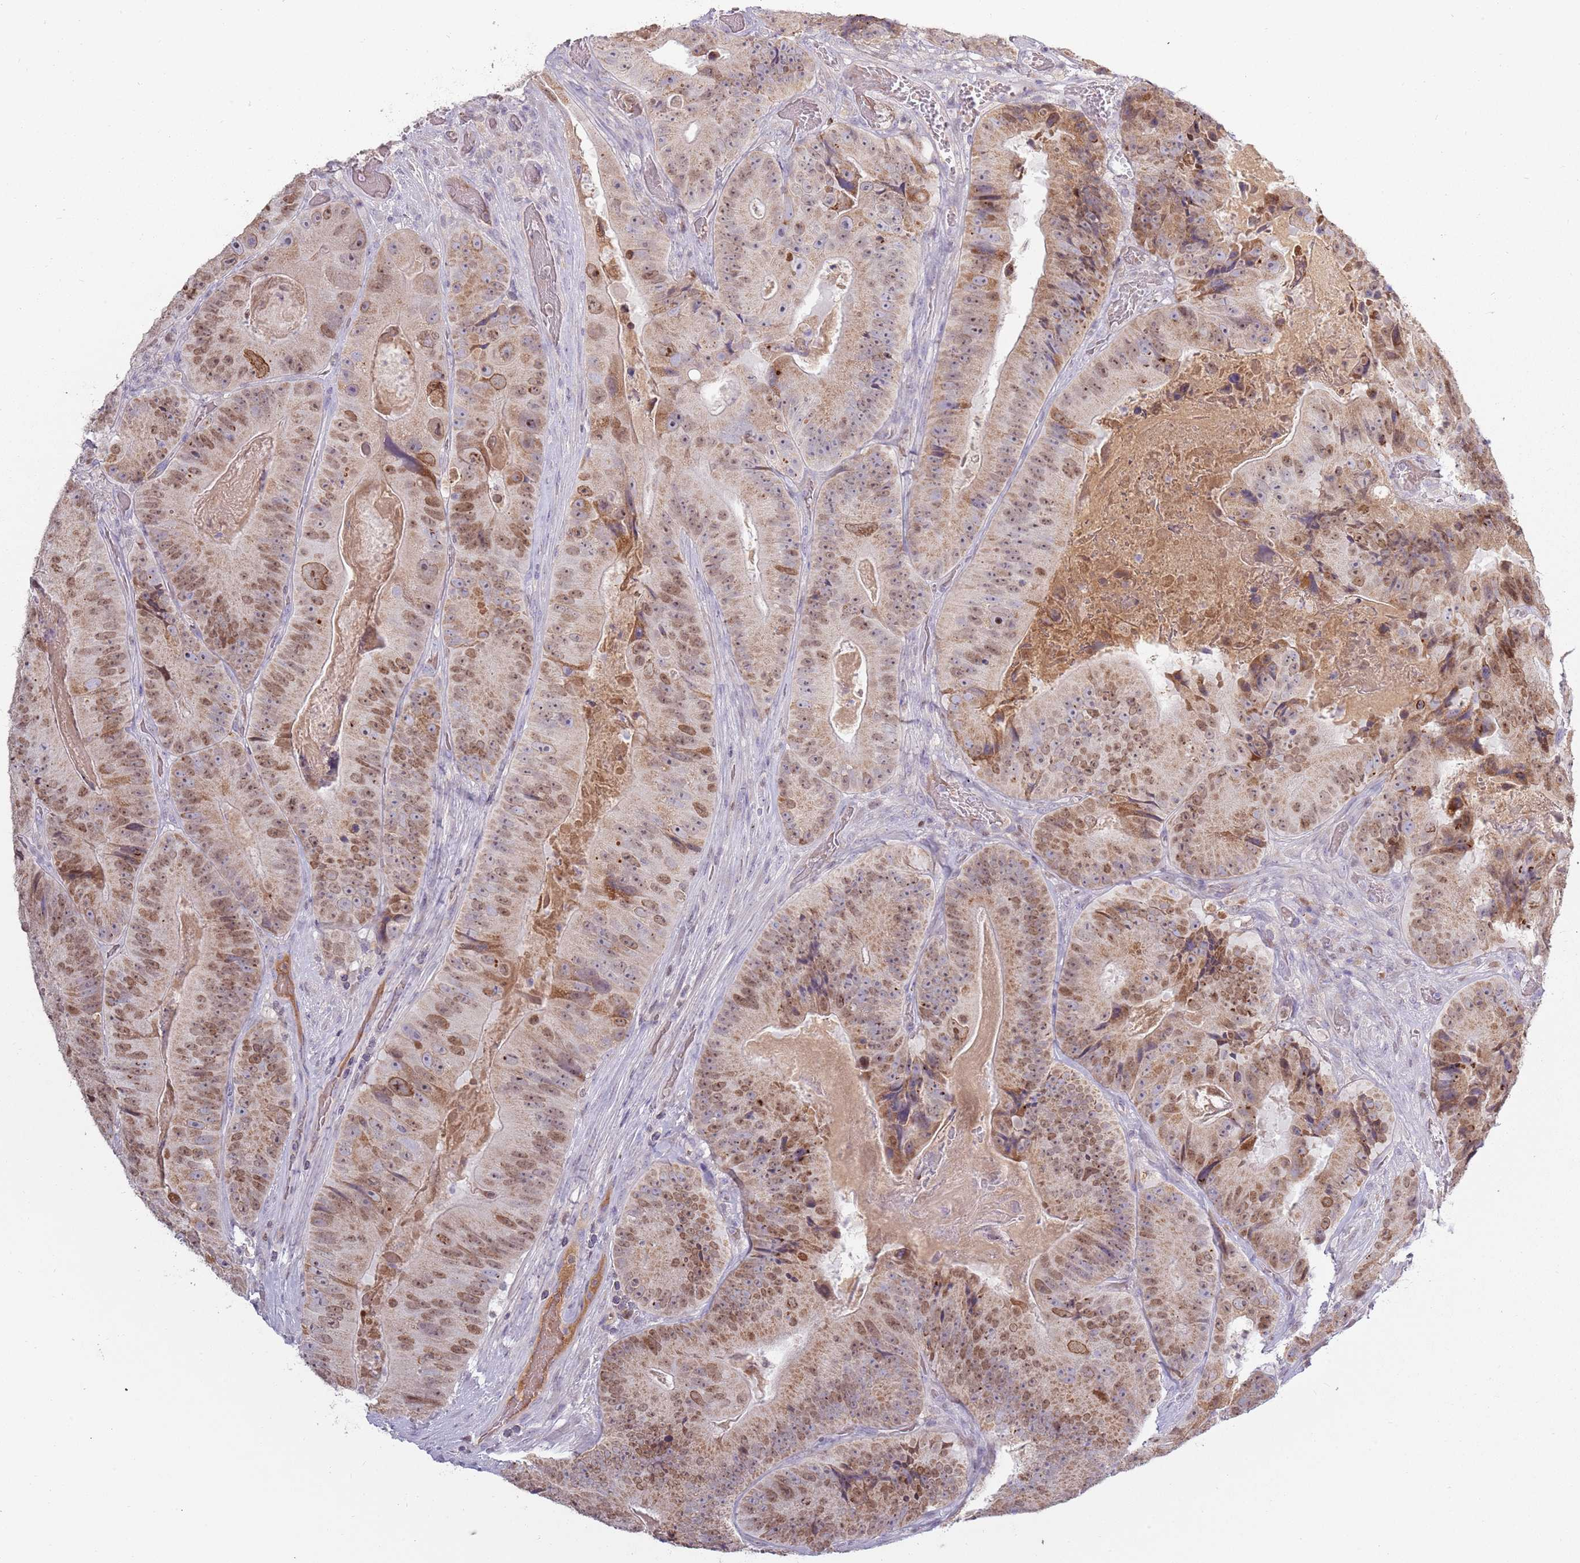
{"staining": {"intensity": "moderate", "quantity": ">75%", "location": "cytoplasmic/membranous,nuclear"}, "tissue": "colorectal cancer", "cell_type": "Tumor cells", "image_type": "cancer", "snomed": [{"axis": "morphology", "description": "Adenocarcinoma, NOS"}, {"axis": "topography", "description": "Colon"}], "caption": "Immunohistochemical staining of colorectal adenocarcinoma displays moderate cytoplasmic/membranous and nuclear protein expression in approximately >75% of tumor cells.", "gene": "SYS1", "patient": {"sex": "female", "age": 86}}